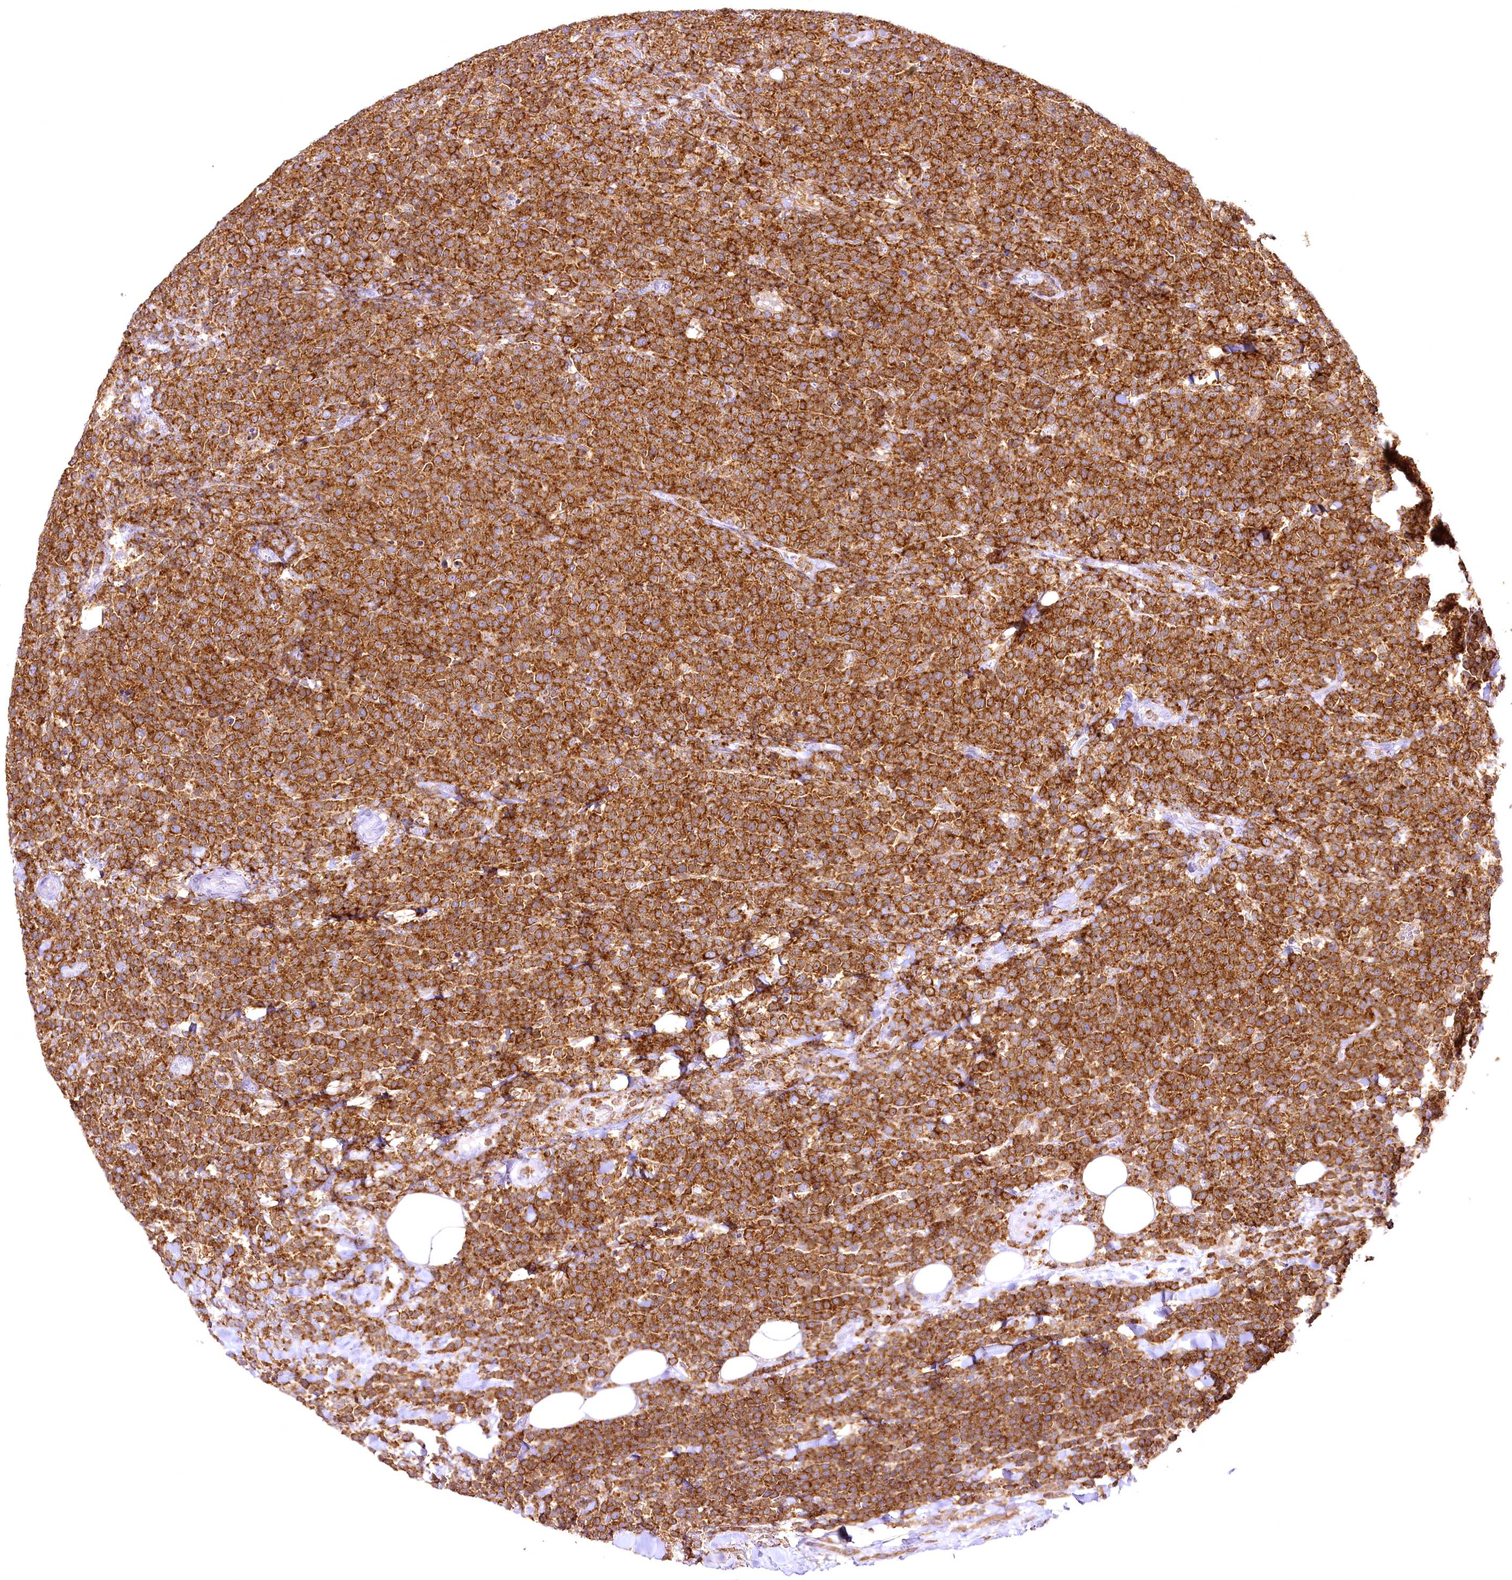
{"staining": {"intensity": "strong", "quantity": ">75%", "location": "cytoplasmic/membranous"}, "tissue": "lymphoma", "cell_type": "Tumor cells", "image_type": "cancer", "snomed": [{"axis": "morphology", "description": "Malignant lymphoma, non-Hodgkin's type, High grade"}, {"axis": "topography", "description": "Lymph node"}], "caption": "Lymphoma stained with immunohistochemistry (IHC) demonstrates strong cytoplasmic/membranous positivity in about >75% of tumor cells.", "gene": "DOCK2", "patient": {"sex": "male", "age": 61}}